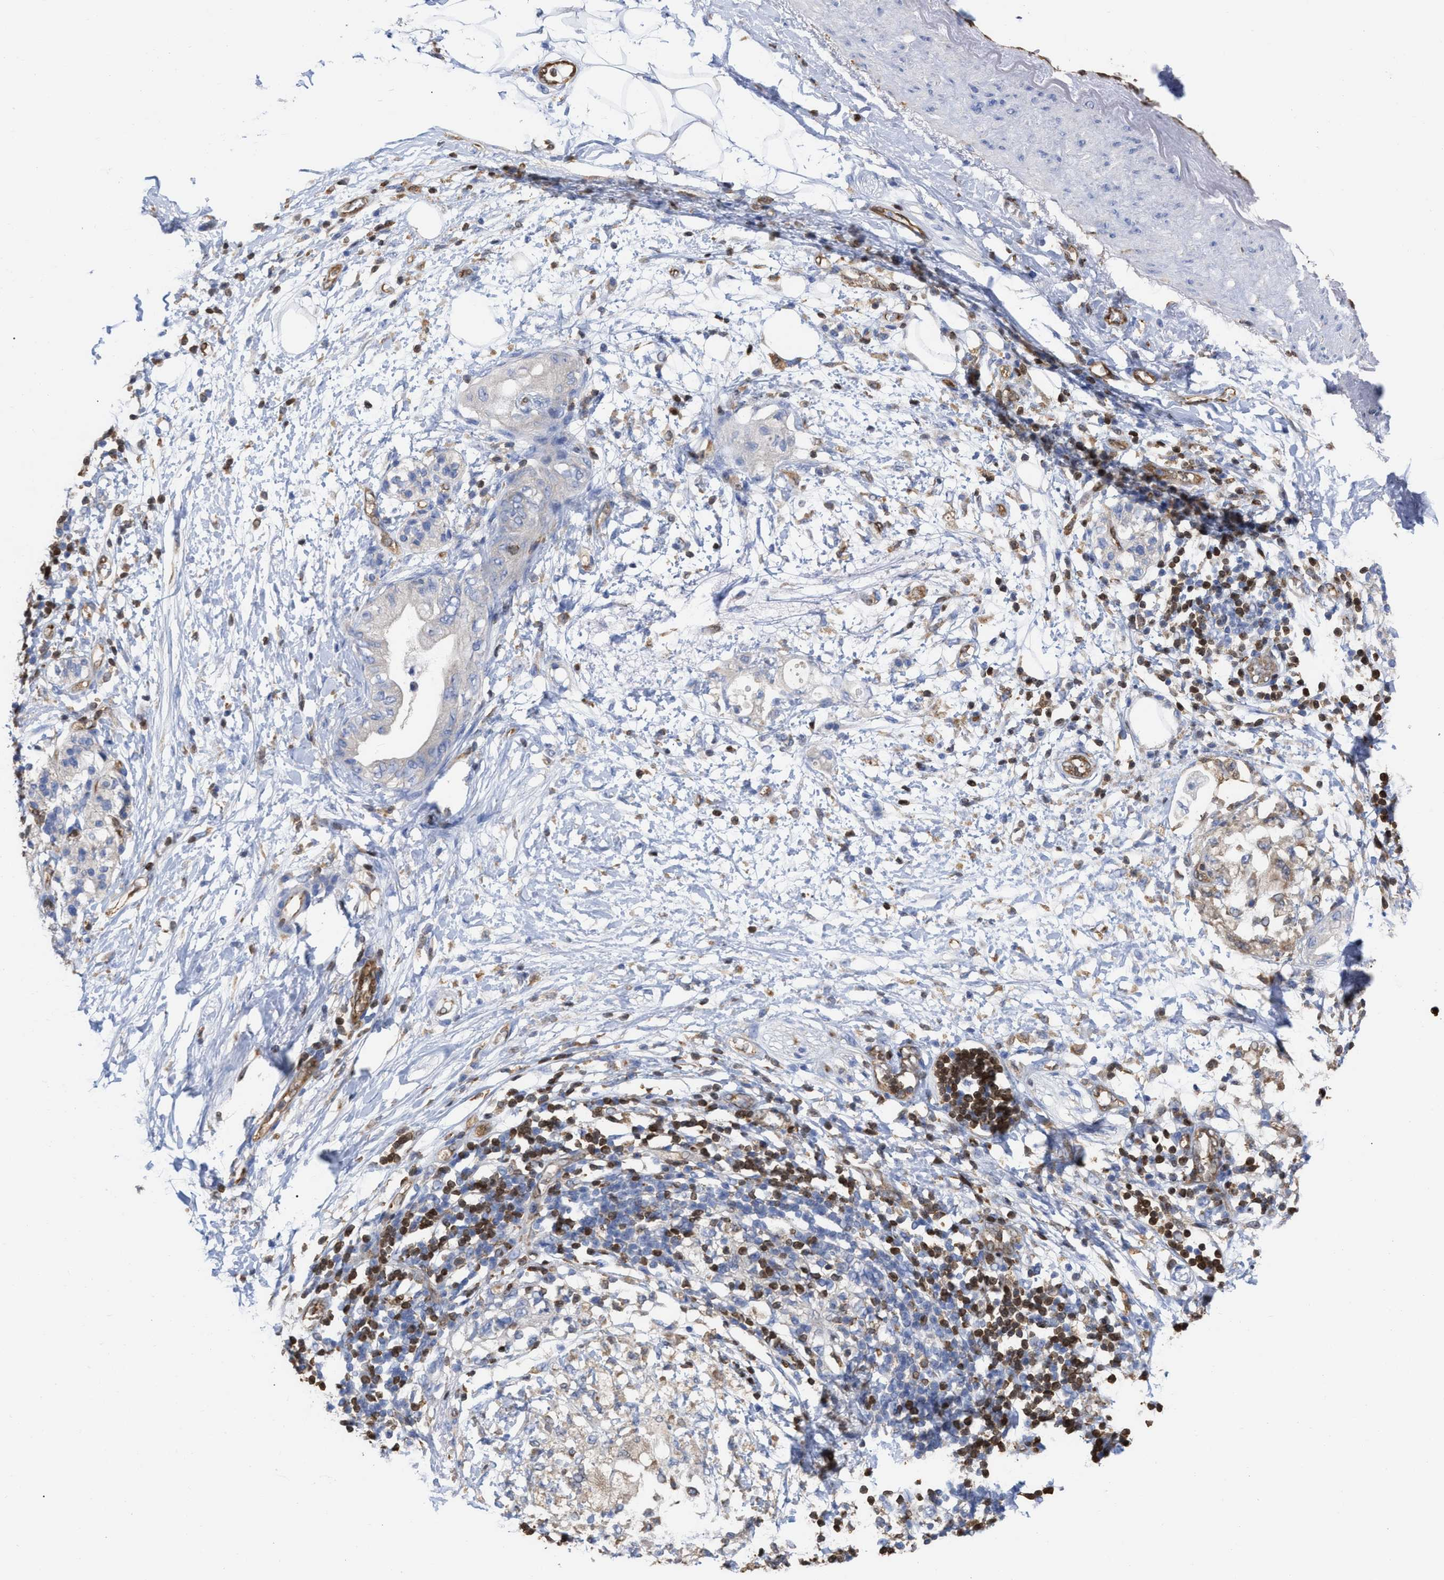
{"staining": {"intensity": "negative", "quantity": "none", "location": "none"}, "tissue": "adipose tissue", "cell_type": "Adipocytes", "image_type": "normal", "snomed": [{"axis": "morphology", "description": "Normal tissue, NOS"}, {"axis": "morphology", "description": "Adenocarcinoma, NOS"}, {"axis": "topography", "description": "Duodenum"}, {"axis": "topography", "description": "Peripheral nerve tissue"}], "caption": "Image shows no protein expression in adipocytes of unremarkable adipose tissue.", "gene": "GIMAP4", "patient": {"sex": "female", "age": 60}}